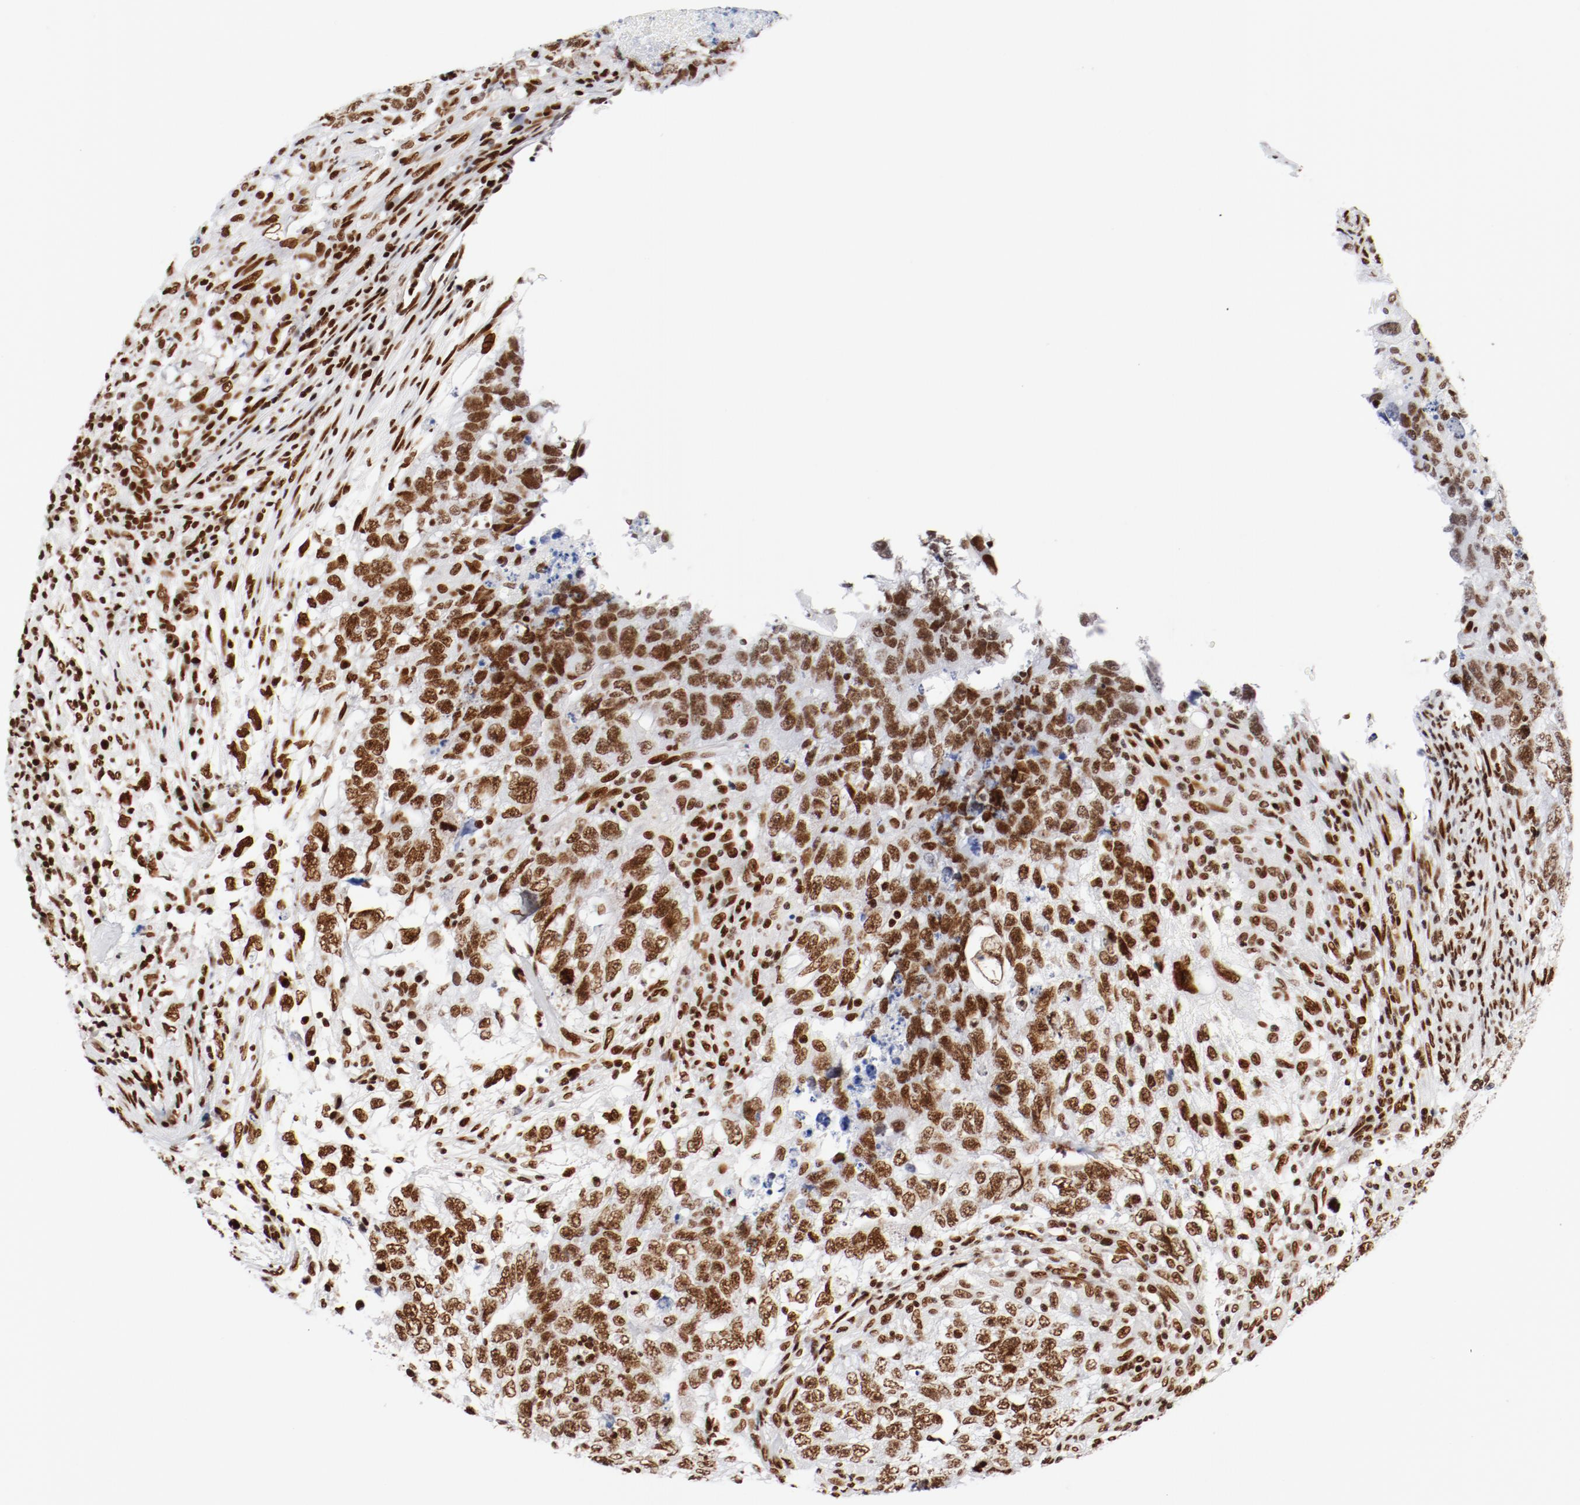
{"staining": {"intensity": "moderate", "quantity": ">75%", "location": "nuclear"}, "tissue": "testis cancer", "cell_type": "Tumor cells", "image_type": "cancer", "snomed": [{"axis": "morphology", "description": "Carcinoma, Embryonal, NOS"}, {"axis": "topography", "description": "Testis"}], "caption": "Immunohistochemical staining of testis cancer exhibits moderate nuclear protein positivity in about >75% of tumor cells.", "gene": "CTBP1", "patient": {"sex": "male", "age": 21}}